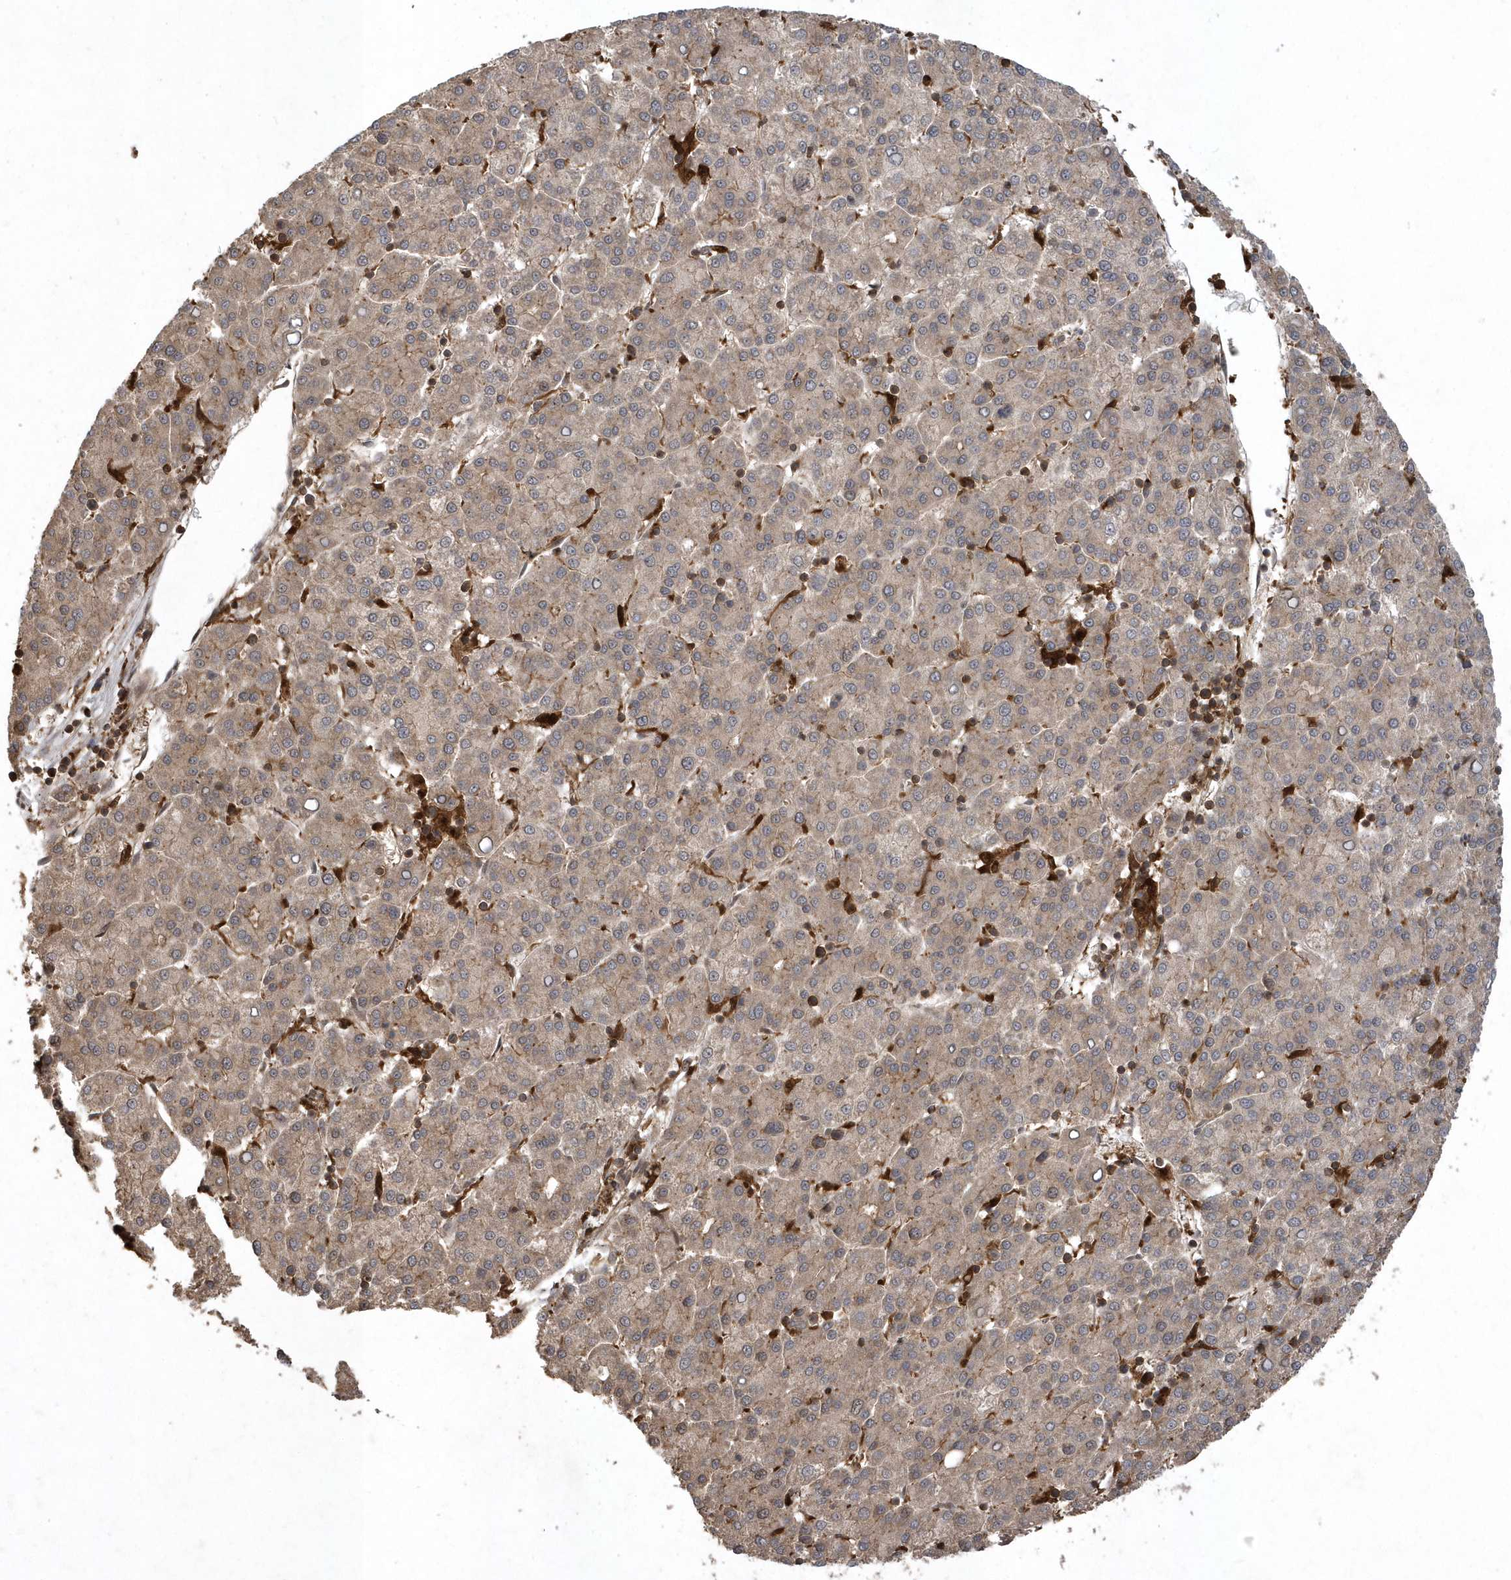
{"staining": {"intensity": "weak", "quantity": ">75%", "location": "cytoplasmic/membranous"}, "tissue": "liver cancer", "cell_type": "Tumor cells", "image_type": "cancer", "snomed": [{"axis": "morphology", "description": "Carcinoma, Hepatocellular, NOS"}, {"axis": "topography", "description": "Liver"}], "caption": "Immunohistochemistry (DAB) staining of liver hepatocellular carcinoma shows weak cytoplasmic/membranous protein expression in about >75% of tumor cells.", "gene": "LACC1", "patient": {"sex": "female", "age": 58}}